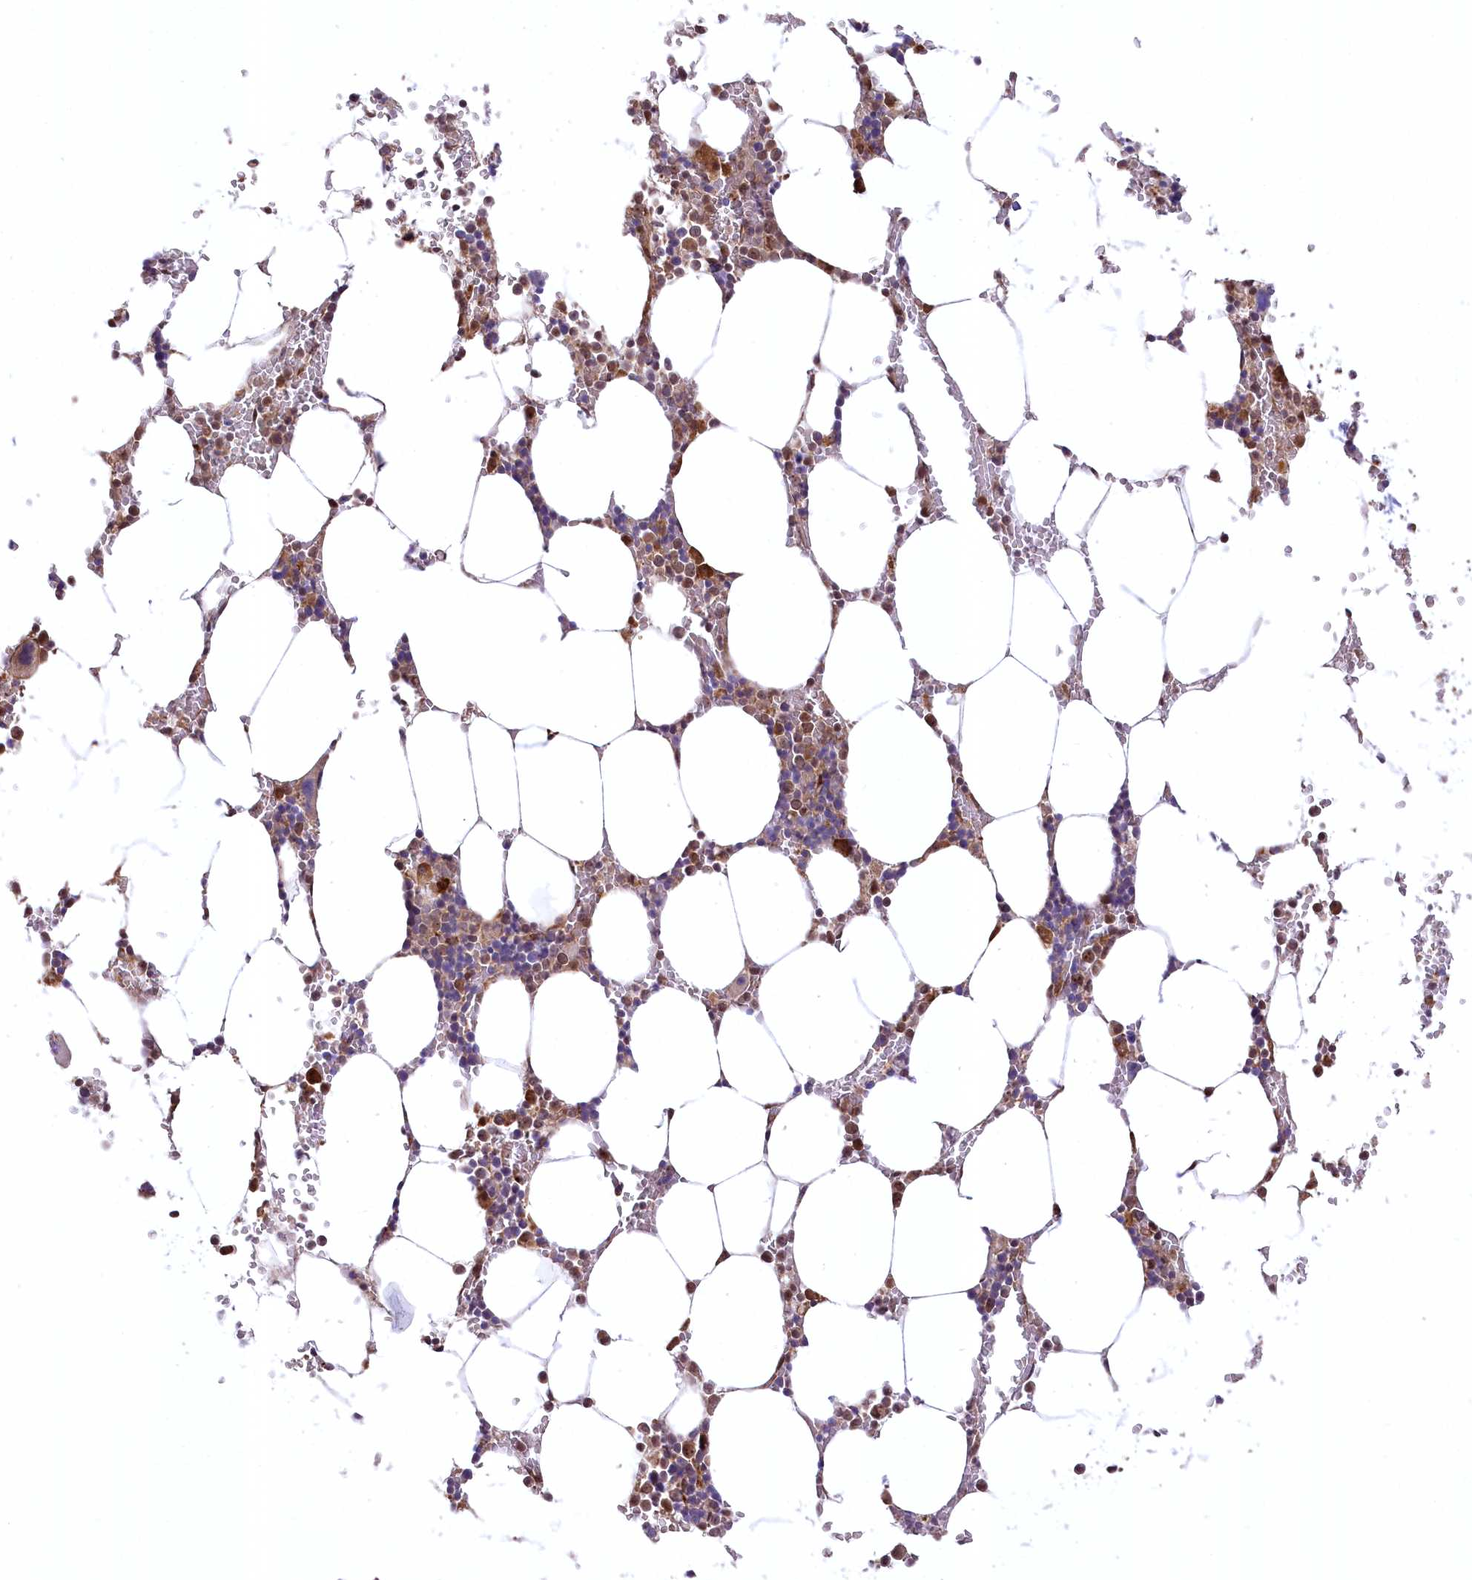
{"staining": {"intensity": "negative", "quantity": "none", "location": "none"}, "tissue": "bone marrow", "cell_type": "Hematopoietic cells", "image_type": "normal", "snomed": [{"axis": "morphology", "description": "Normal tissue, NOS"}, {"axis": "topography", "description": "Bone marrow"}], "caption": "IHC of benign human bone marrow shows no positivity in hematopoietic cells.", "gene": "SERGEF", "patient": {"sex": "male", "age": 70}}